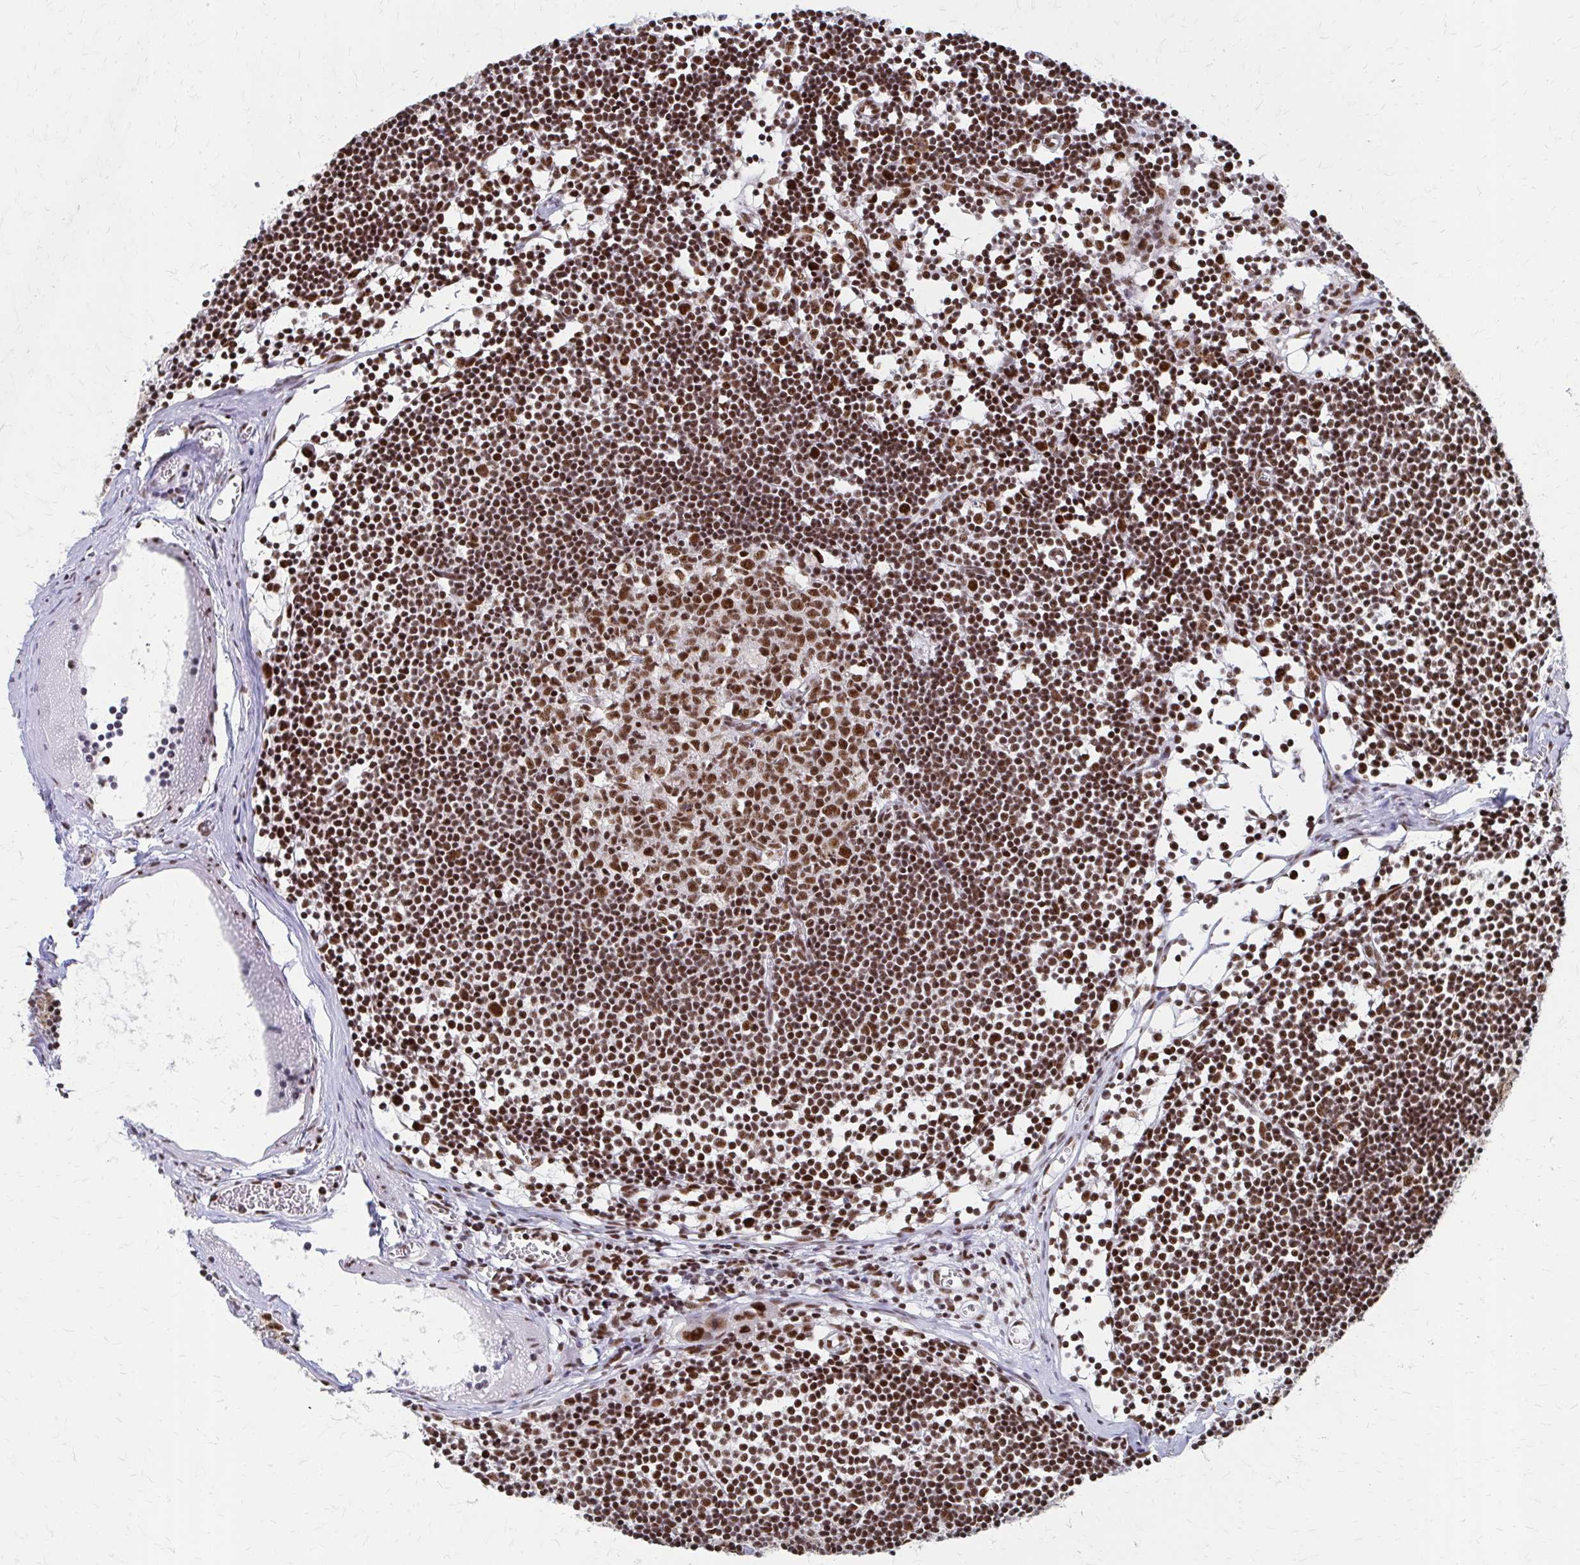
{"staining": {"intensity": "strong", "quantity": ">75%", "location": "nuclear"}, "tissue": "lymph node", "cell_type": "Germinal center cells", "image_type": "normal", "snomed": [{"axis": "morphology", "description": "Normal tissue, NOS"}, {"axis": "topography", "description": "Lymph node"}], "caption": "This is a histology image of immunohistochemistry staining of unremarkable lymph node, which shows strong staining in the nuclear of germinal center cells.", "gene": "CNKSR3", "patient": {"sex": "female", "age": 11}}